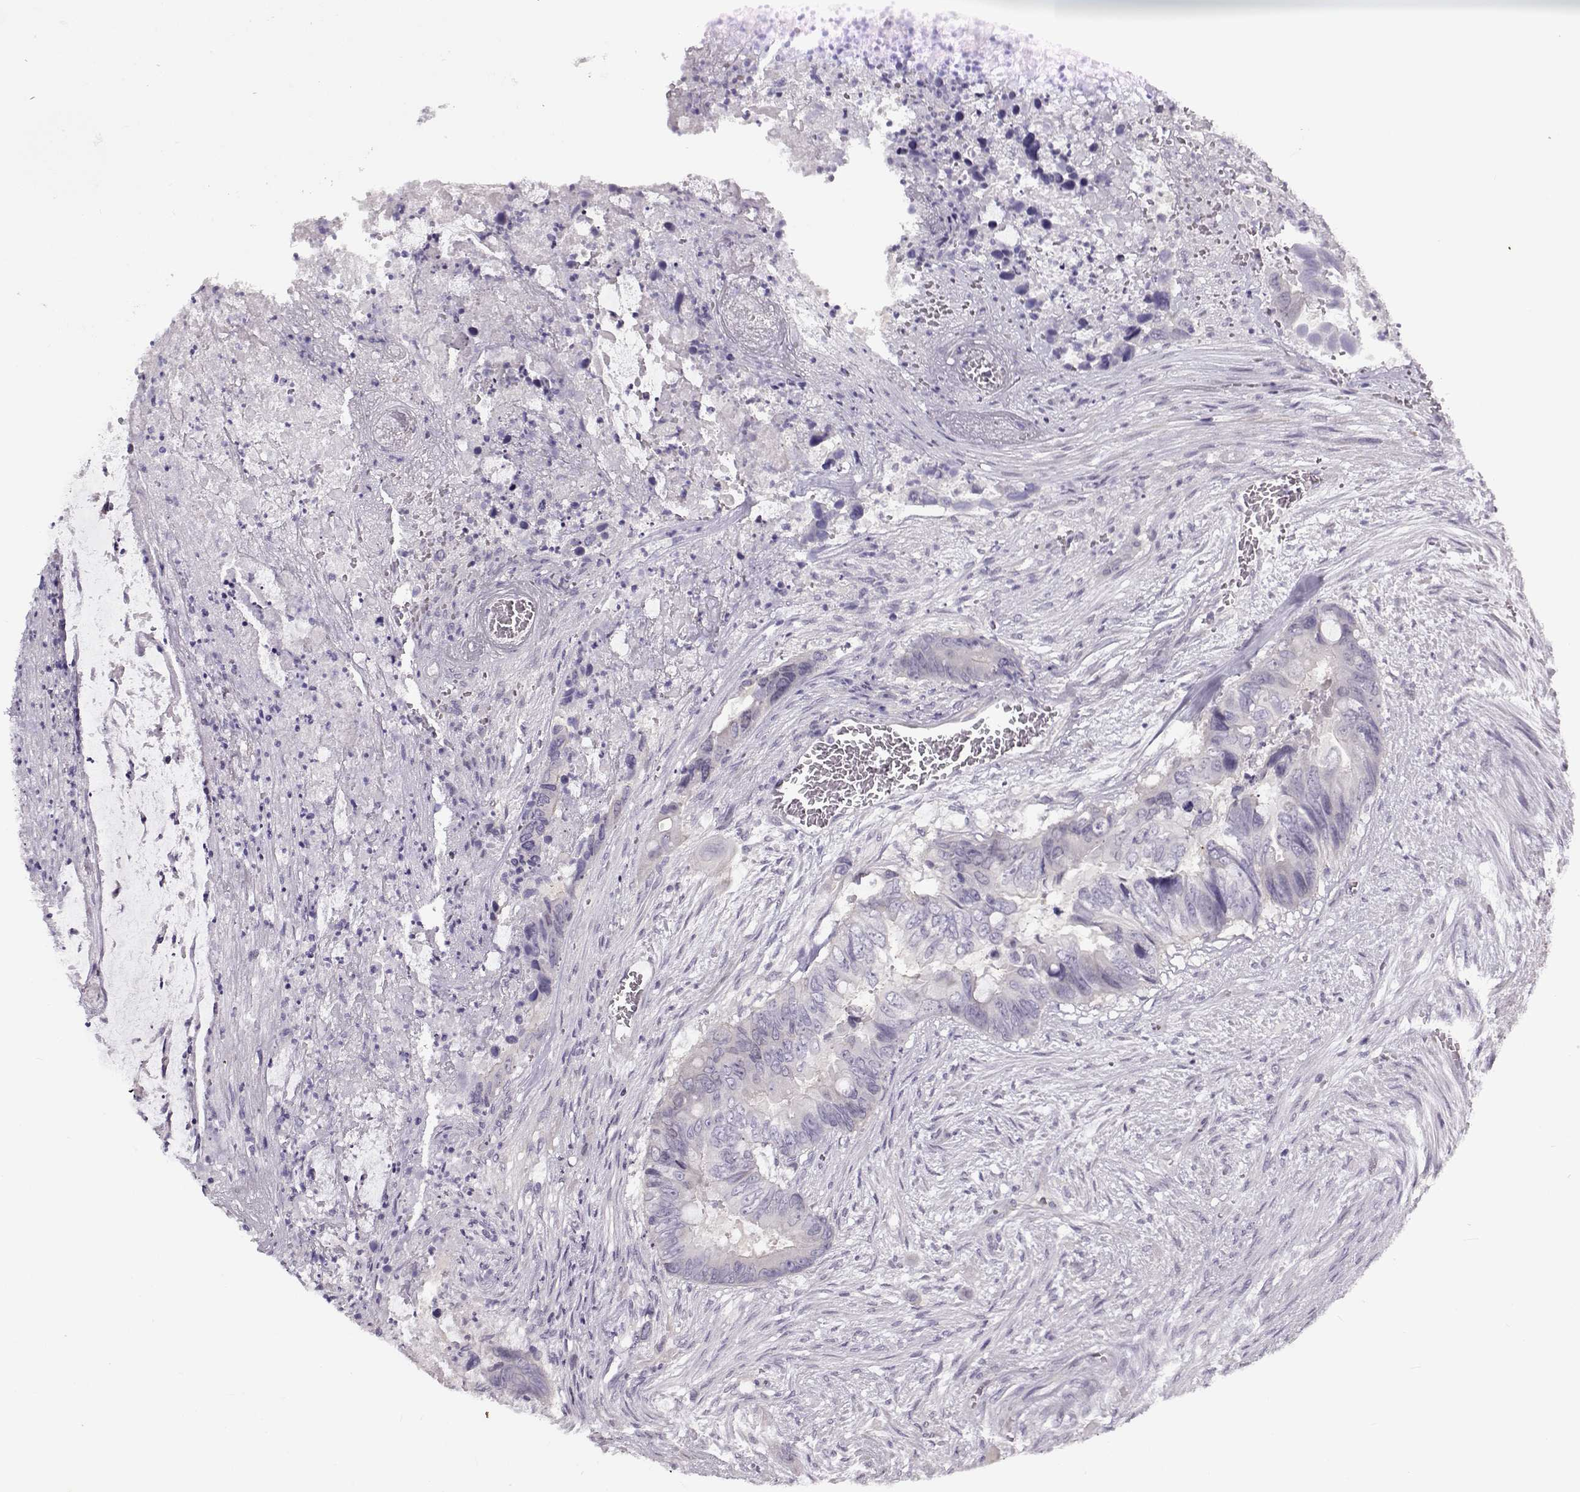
{"staining": {"intensity": "negative", "quantity": "none", "location": "none"}, "tissue": "colorectal cancer", "cell_type": "Tumor cells", "image_type": "cancer", "snomed": [{"axis": "morphology", "description": "Adenocarcinoma, NOS"}, {"axis": "topography", "description": "Rectum"}], "caption": "Colorectal adenocarcinoma was stained to show a protein in brown. There is no significant positivity in tumor cells. The staining was performed using DAB to visualize the protein expression in brown, while the nuclei were stained in blue with hematoxylin (Magnification: 20x).", "gene": "TEX55", "patient": {"sex": "male", "age": 63}}